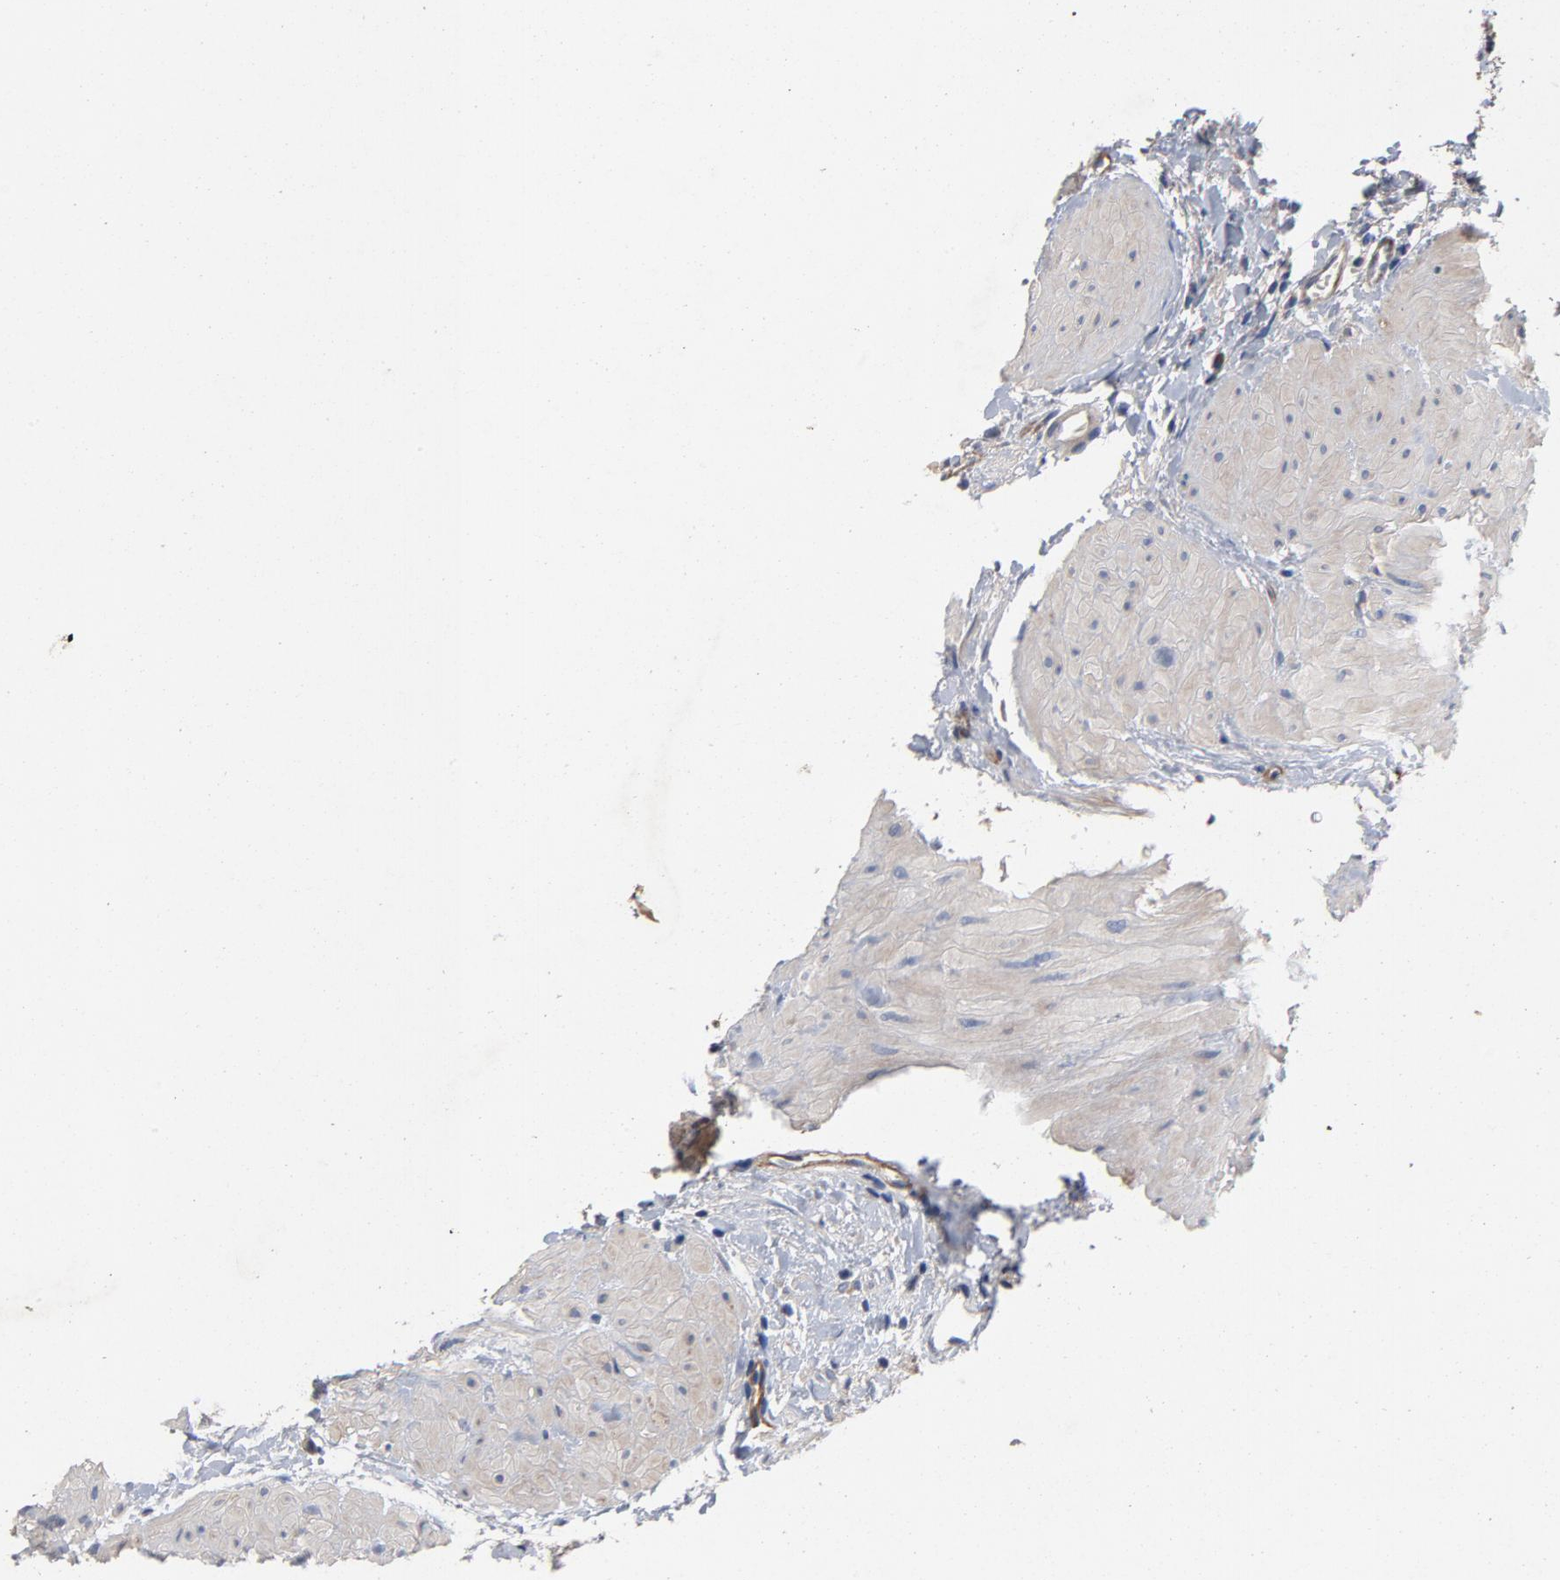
{"staining": {"intensity": "moderate", "quantity": ">75%", "location": "cytoplasmic/membranous"}, "tissue": "gallbladder", "cell_type": "Glandular cells", "image_type": "normal", "snomed": [{"axis": "morphology", "description": "Normal tissue, NOS"}, {"axis": "morphology", "description": "Inflammation, NOS"}, {"axis": "topography", "description": "Gallbladder"}], "caption": "Protein staining of benign gallbladder demonstrates moderate cytoplasmic/membranous positivity in approximately >75% of glandular cells.", "gene": "CCDC134", "patient": {"sex": "male", "age": 66}}